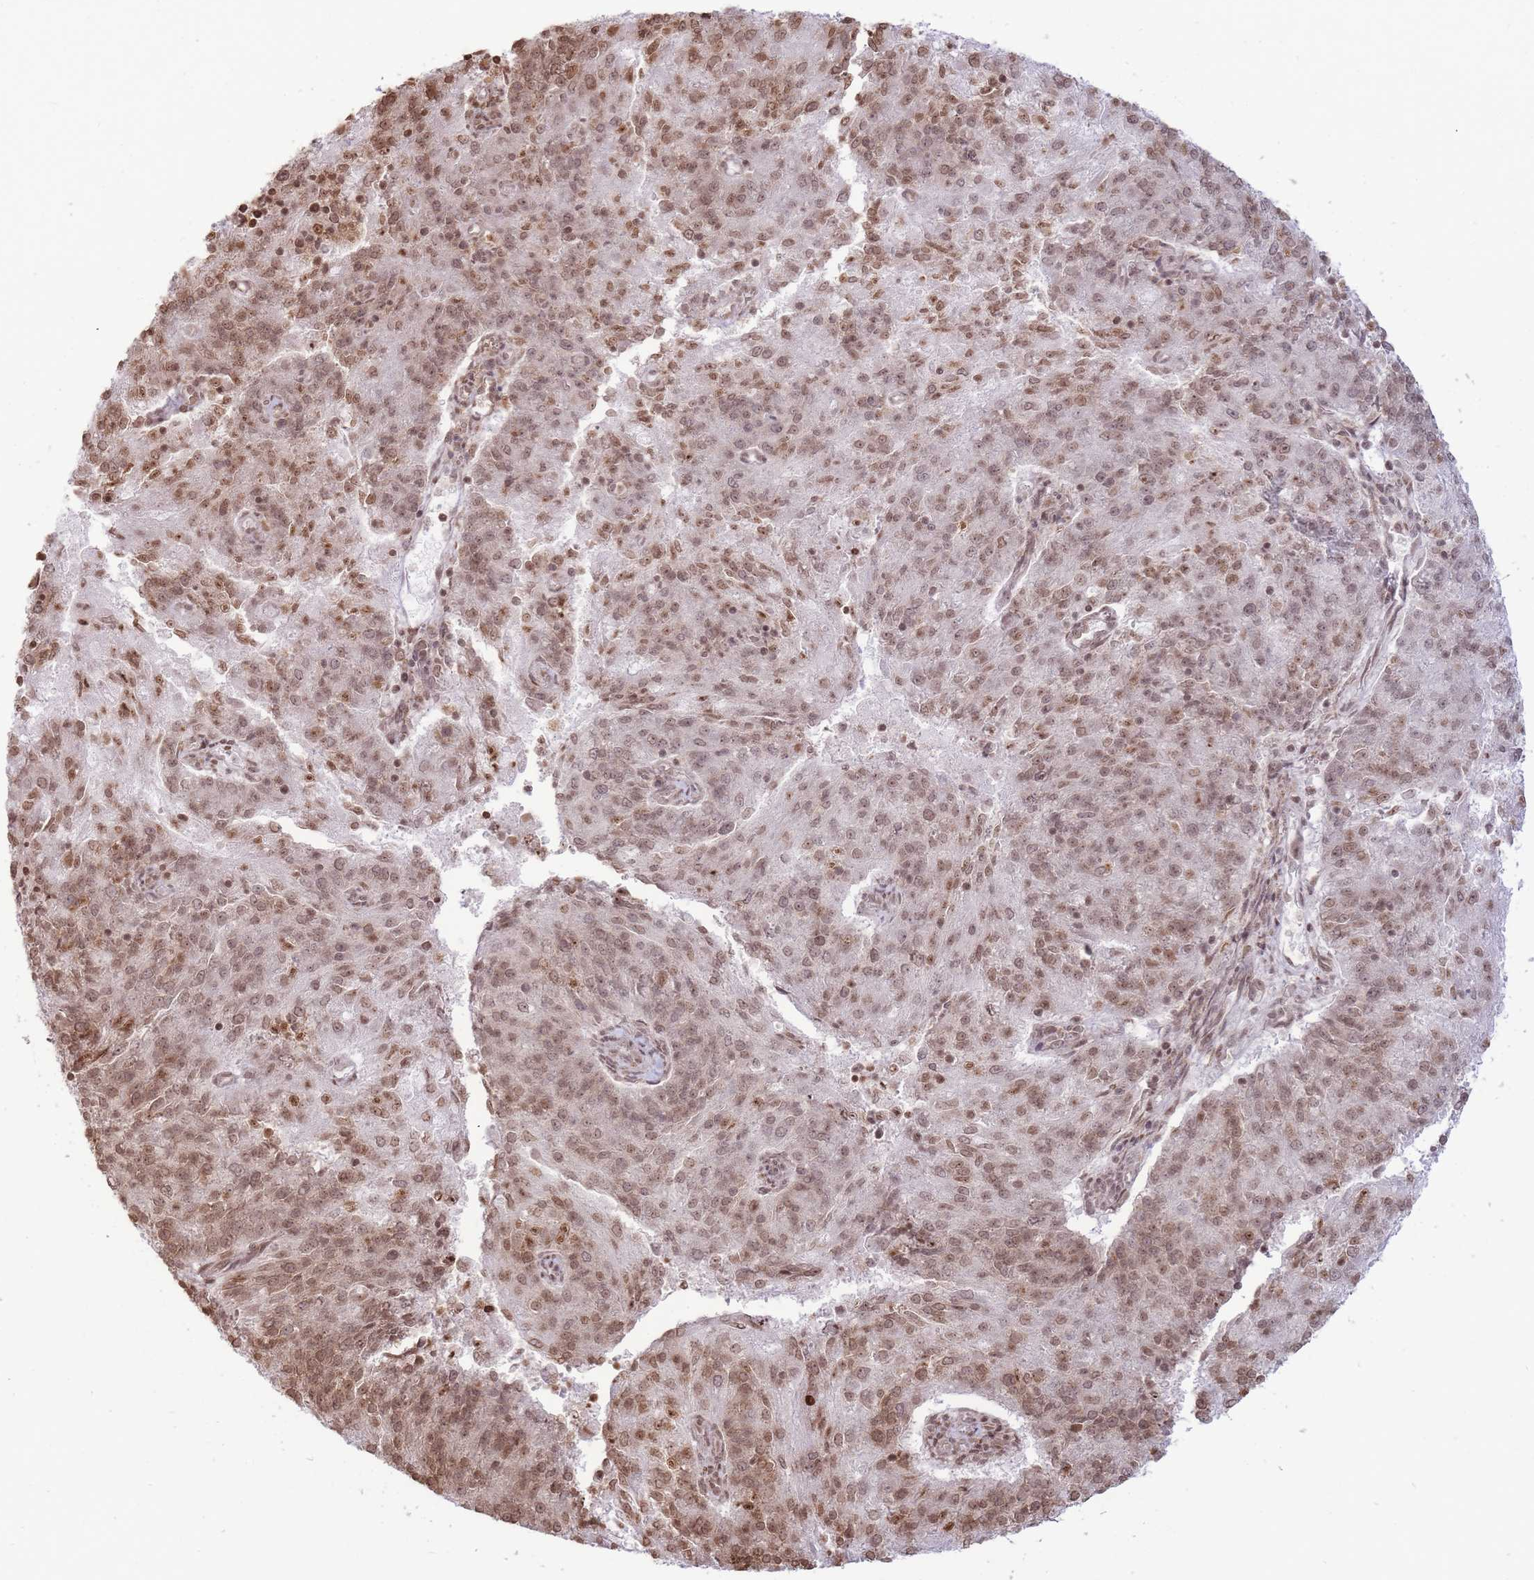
{"staining": {"intensity": "moderate", "quantity": ">75%", "location": "nuclear"}, "tissue": "endometrial cancer", "cell_type": "Tumor cells", "image_type": "cancer", "snomed": [{"axis": "morphology", "description": "Adenocarcinoma, NOS"}, {"axis": "topography", "description": "Endometrium"}], "caption": "There is medium levels of moderate nuclear staining in tumor cells of endometrial adenocarcinoma, as demonstrated by immunohistochemical staining (brown color).", "gene": "SHISAL1", "patient": {"sex": "female", "age": 82}}